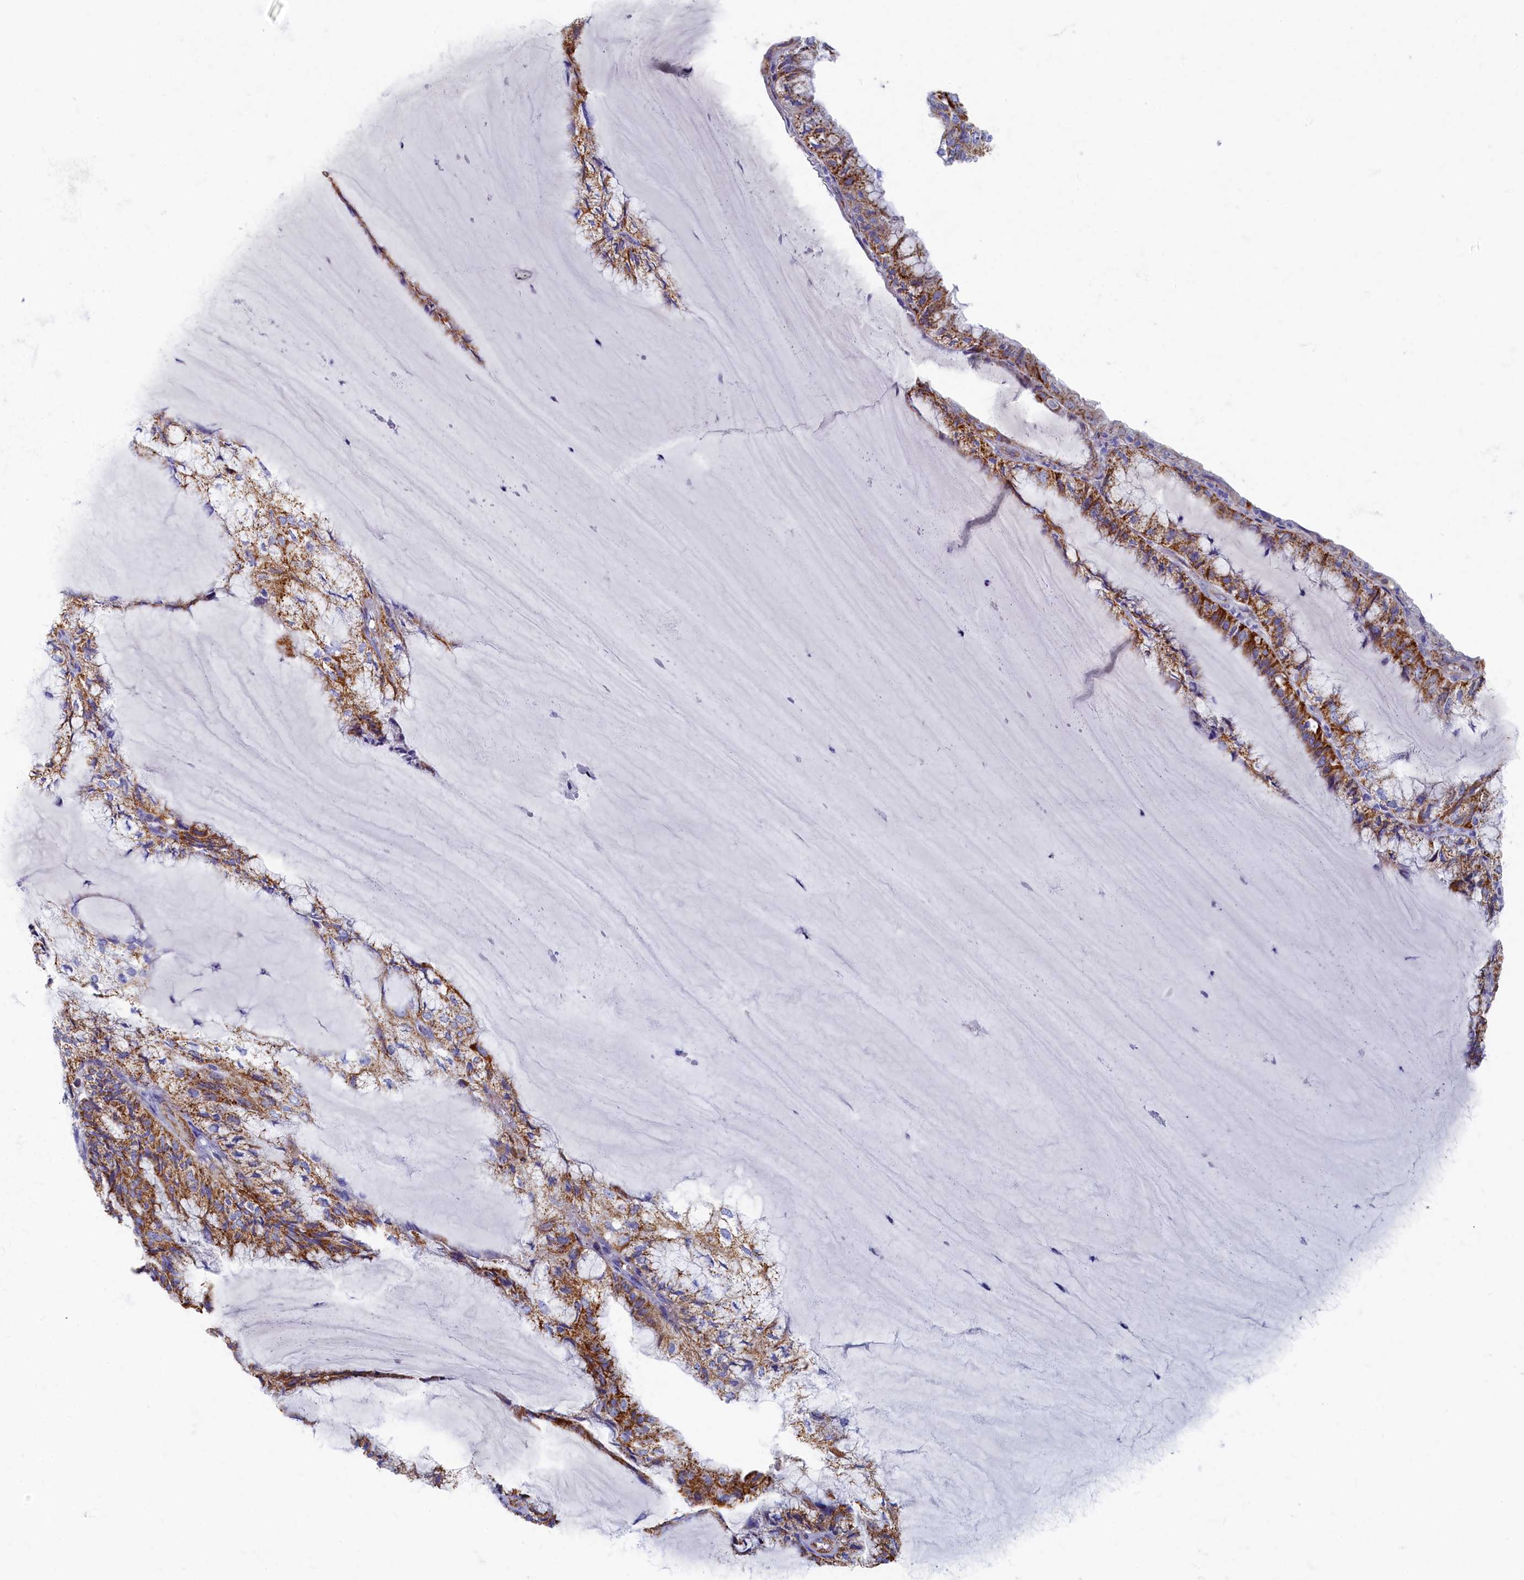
{"staining": {"intensity": "moderate", "quantity": ">75%", "location": "cytoplasmic/membranous"}, "tissue": "endometrial cancer", "cell_type": "Tumor cells", "image_type": "cancer", "snomed": [{"axis": "morphology", "description": "Adenocarcinoma, NOS"}, {"axis": "topography", "description": "Endometrium"}], "caption": "This image demonstrates endometrial adenocarcinoma stained with immunohistochemistry to label a protein in brown. The cytoplasmic/membranous of tumor cells show moderate positivity for the protein. Nuclei are counter-stained blue.", "gene": "OCIAD2", "patient": {"sex": "female", "age": 81}}